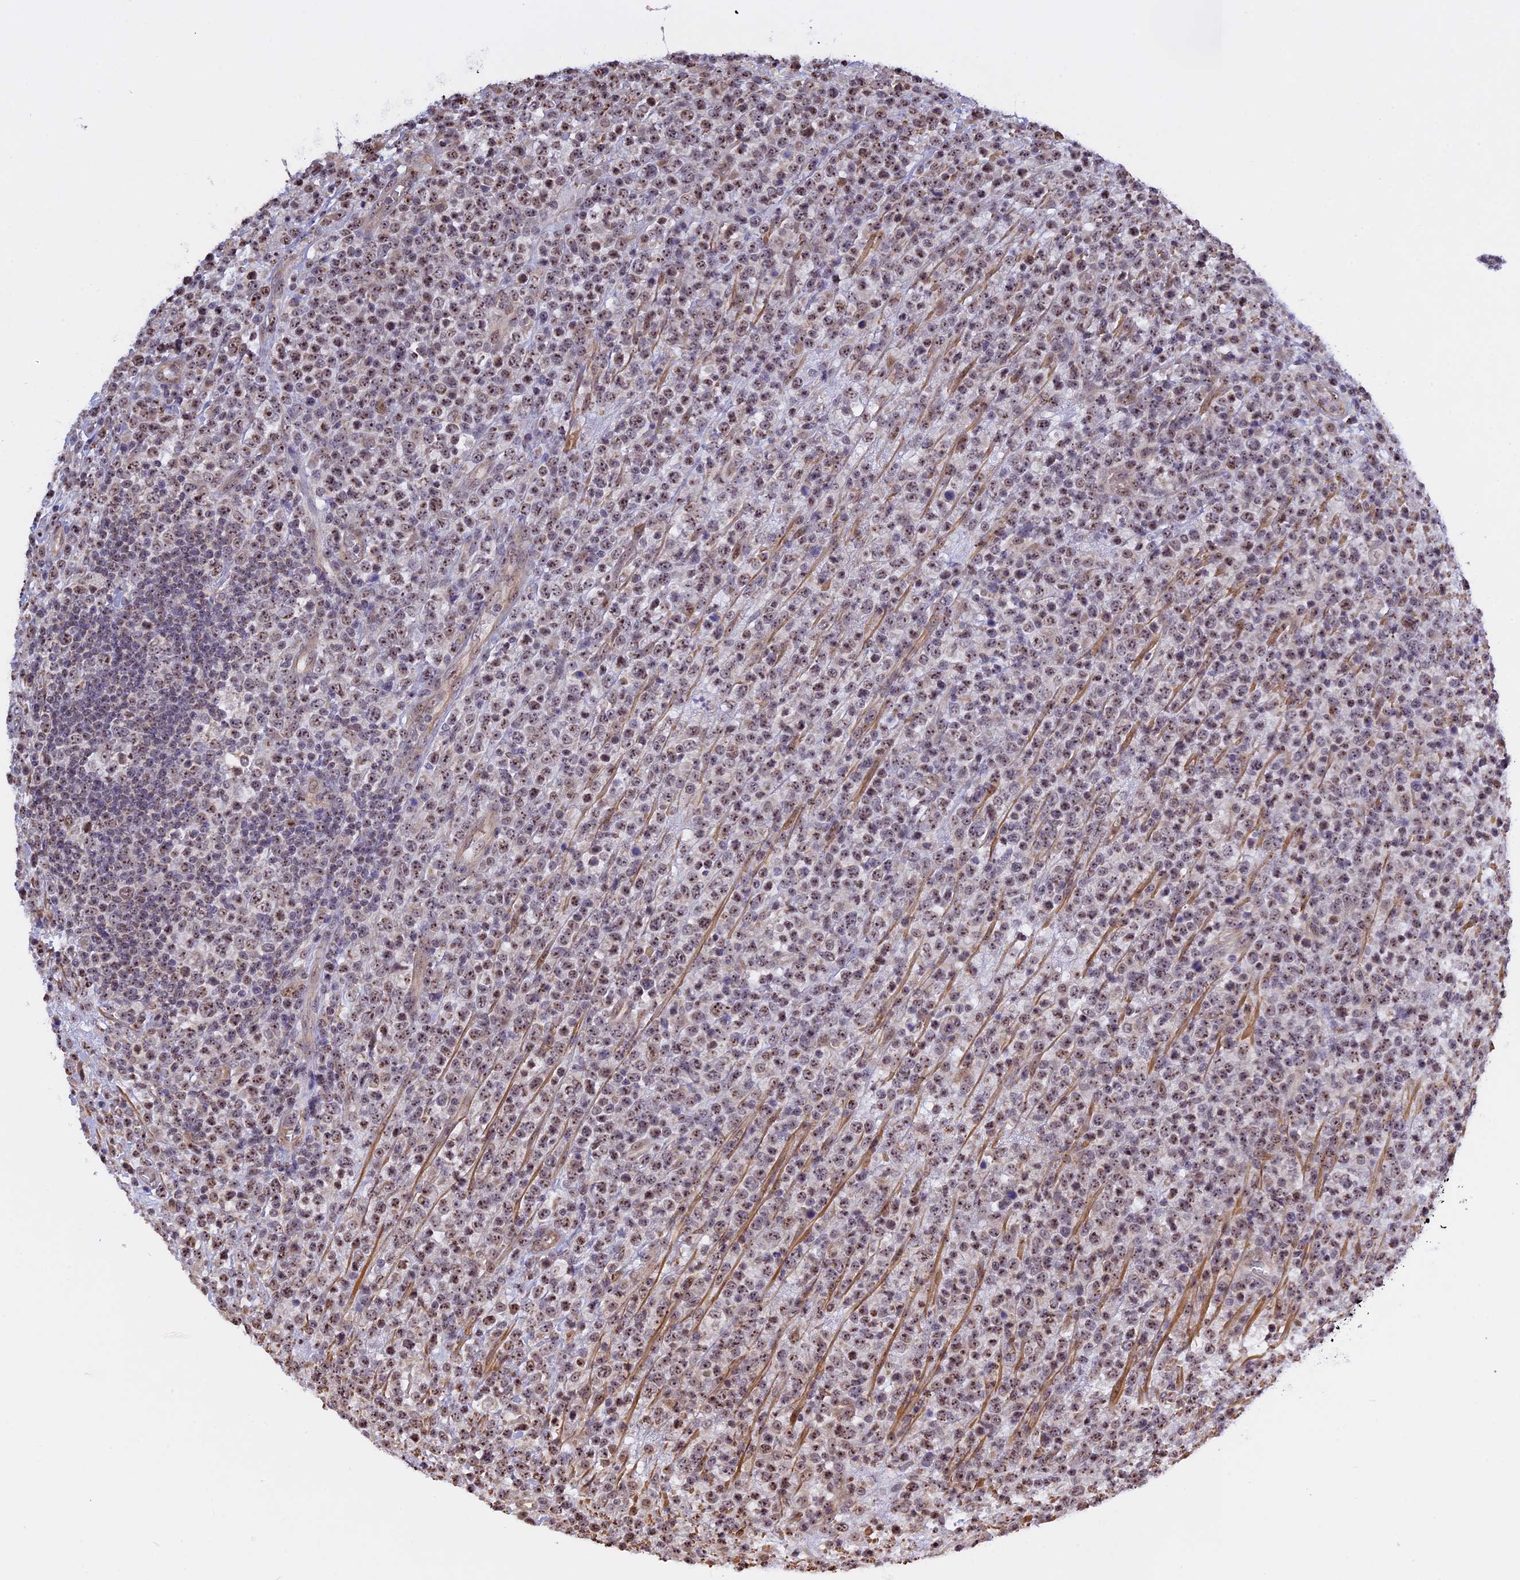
{"staining": {"intensity": "weak", "quantity": "25%-75%", "location": "nuclear"}, "tissue": "lymphoma", "cell_type": "Tumor cells", "image_type": "cancer", "snomed": [{"axis": "morphology", "description": "Malignant lymphoma, non-Hodgkin's type, High grade"}, {"axis": "topography", "description": "Colon"}], "caption": "Malignant lymphoma, non-Hodgkin's type (high-grade) tissue shows weak nuclear expression in approximately 25%-75% of tumor cells", "gene": "MGA", "patient": {"sex": "female", "age": 53}}